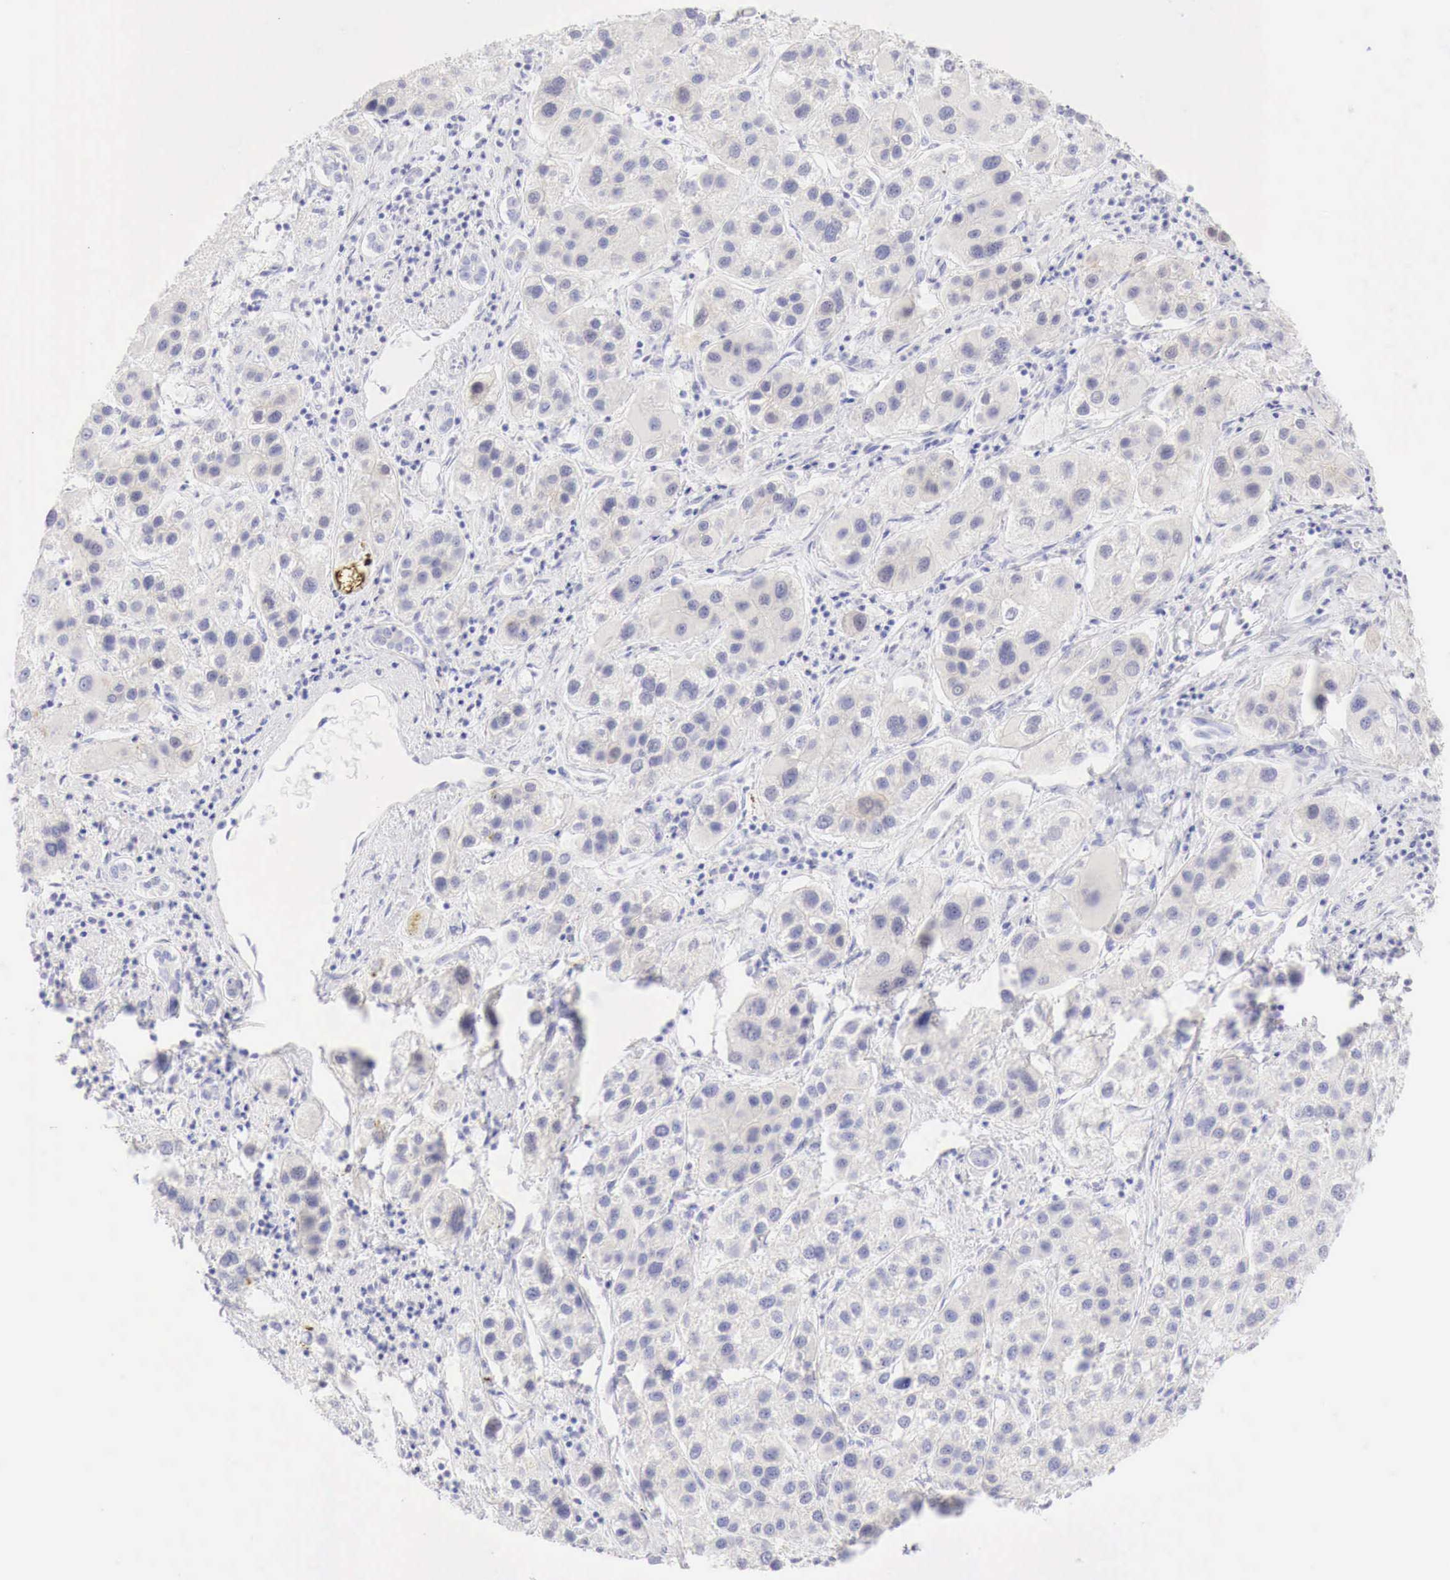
{"staining": {"intensity": "negative", "quantity": "none", "location": "none"}, "tissue": "liver cancer", "cell_type": "Tumor cells", "image_type": "cancer", "snomed": [{"axis": "morphology", "description": "Carcinoma, Hepatocellular, NOS"}, {"axis": "topography", "description": "Liver"}], "caption": "DAB (3,3'-diaminobenzidine) immunohistochemical staining of human liver hepatocellular carcinoma shows no significant staining in tumor cells.", "gene": "CDKN2A", "patient": {"sex": "female", "age": 85}}